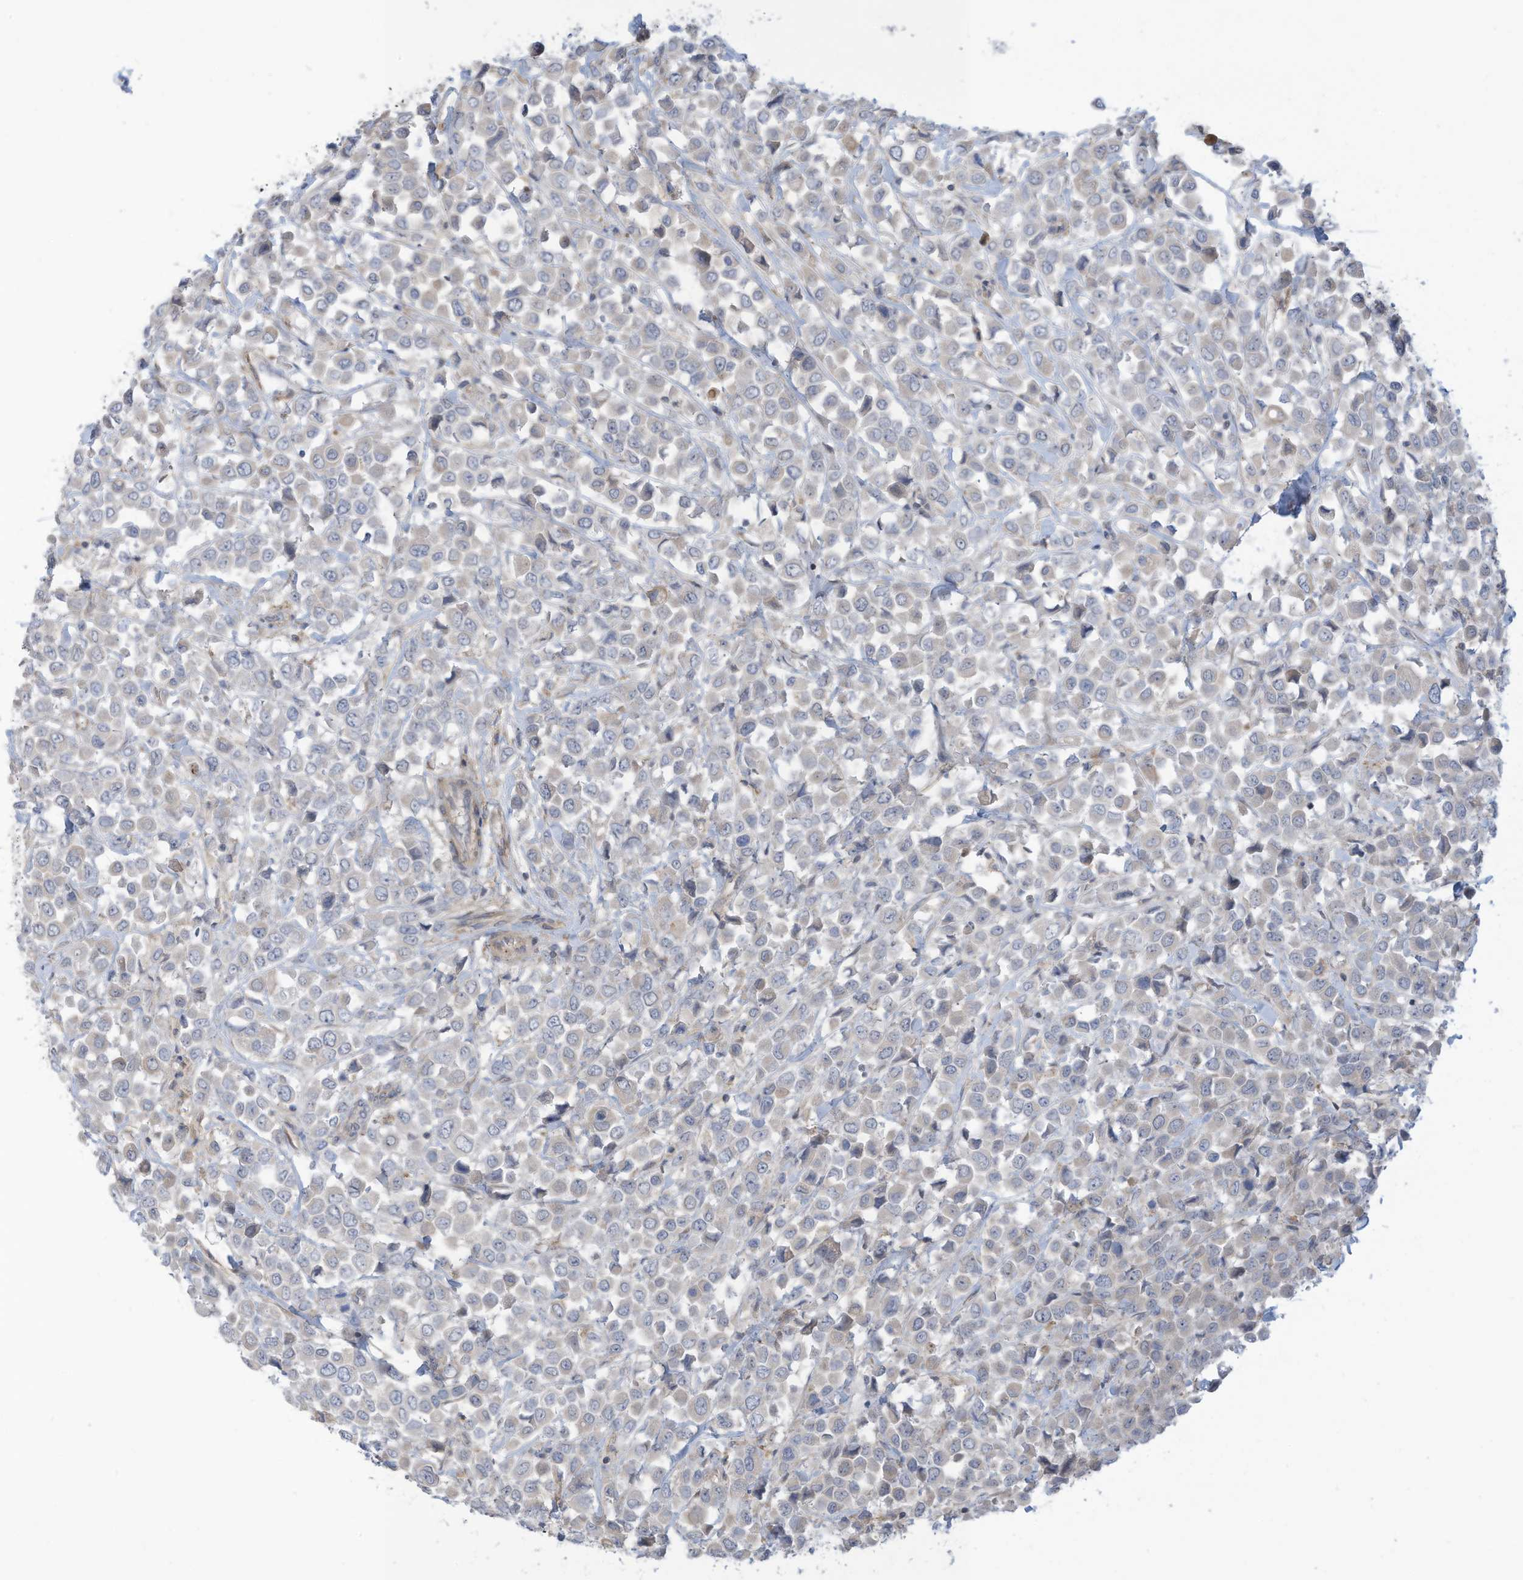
{"staining": {"intensity": "negative", "quantity": "none", "location": "none"}, "tissue": "breast cancer", "cell_type": "Tumor cells", "image_type": "cancer", "snomed": [{"axis": "morphology", "description": "Duct carcinoma"}, {"axis": "topography", "description": "Breast"}], "caption": "A histopathology image of human breast invasive ductal carcinoma is negative for staining in tumor cells.", "gene": "ADAT2", "patient": {"sex": "female", "age": 61}}